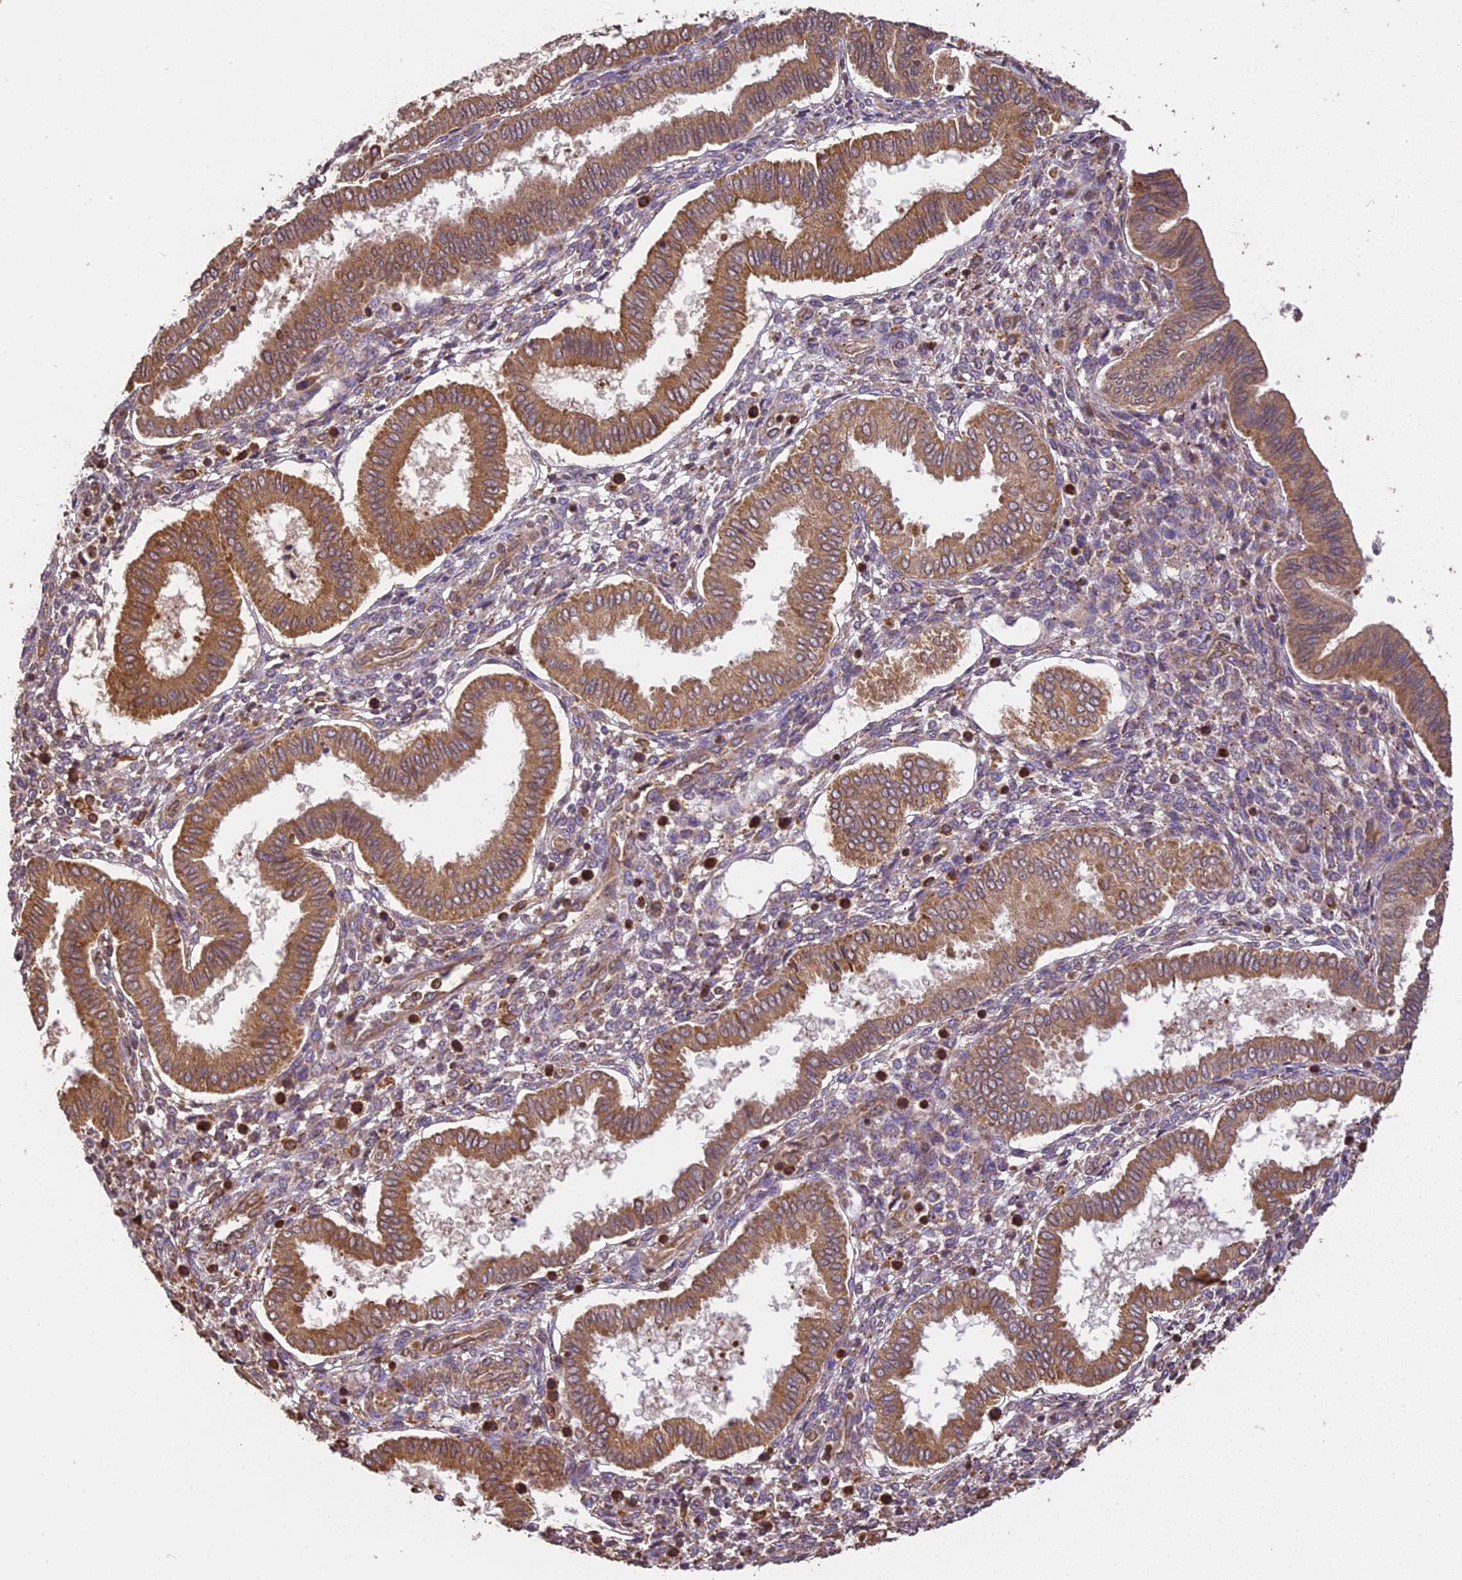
{"staining": {"intensity": "weak", "quantity": "25%-75%", "location": "cytoplasmic/membranous"}, "tissue": "endometrium", "cell_type": "Cells in endometrial stroma", "image_type": "normal", "snomed": [{"axis": "morphology", "description": "Normal tissue, NOS"}, {"axis": "topography", "description": "Endometrium"}], "caption": "A brown stain highlights weak cytoplasmic/membranous staining of a protein in cells in endometrial stroma of benign endometrium.", "gene": "BRAP", "patient": {"sex": "female", "age": 24}}